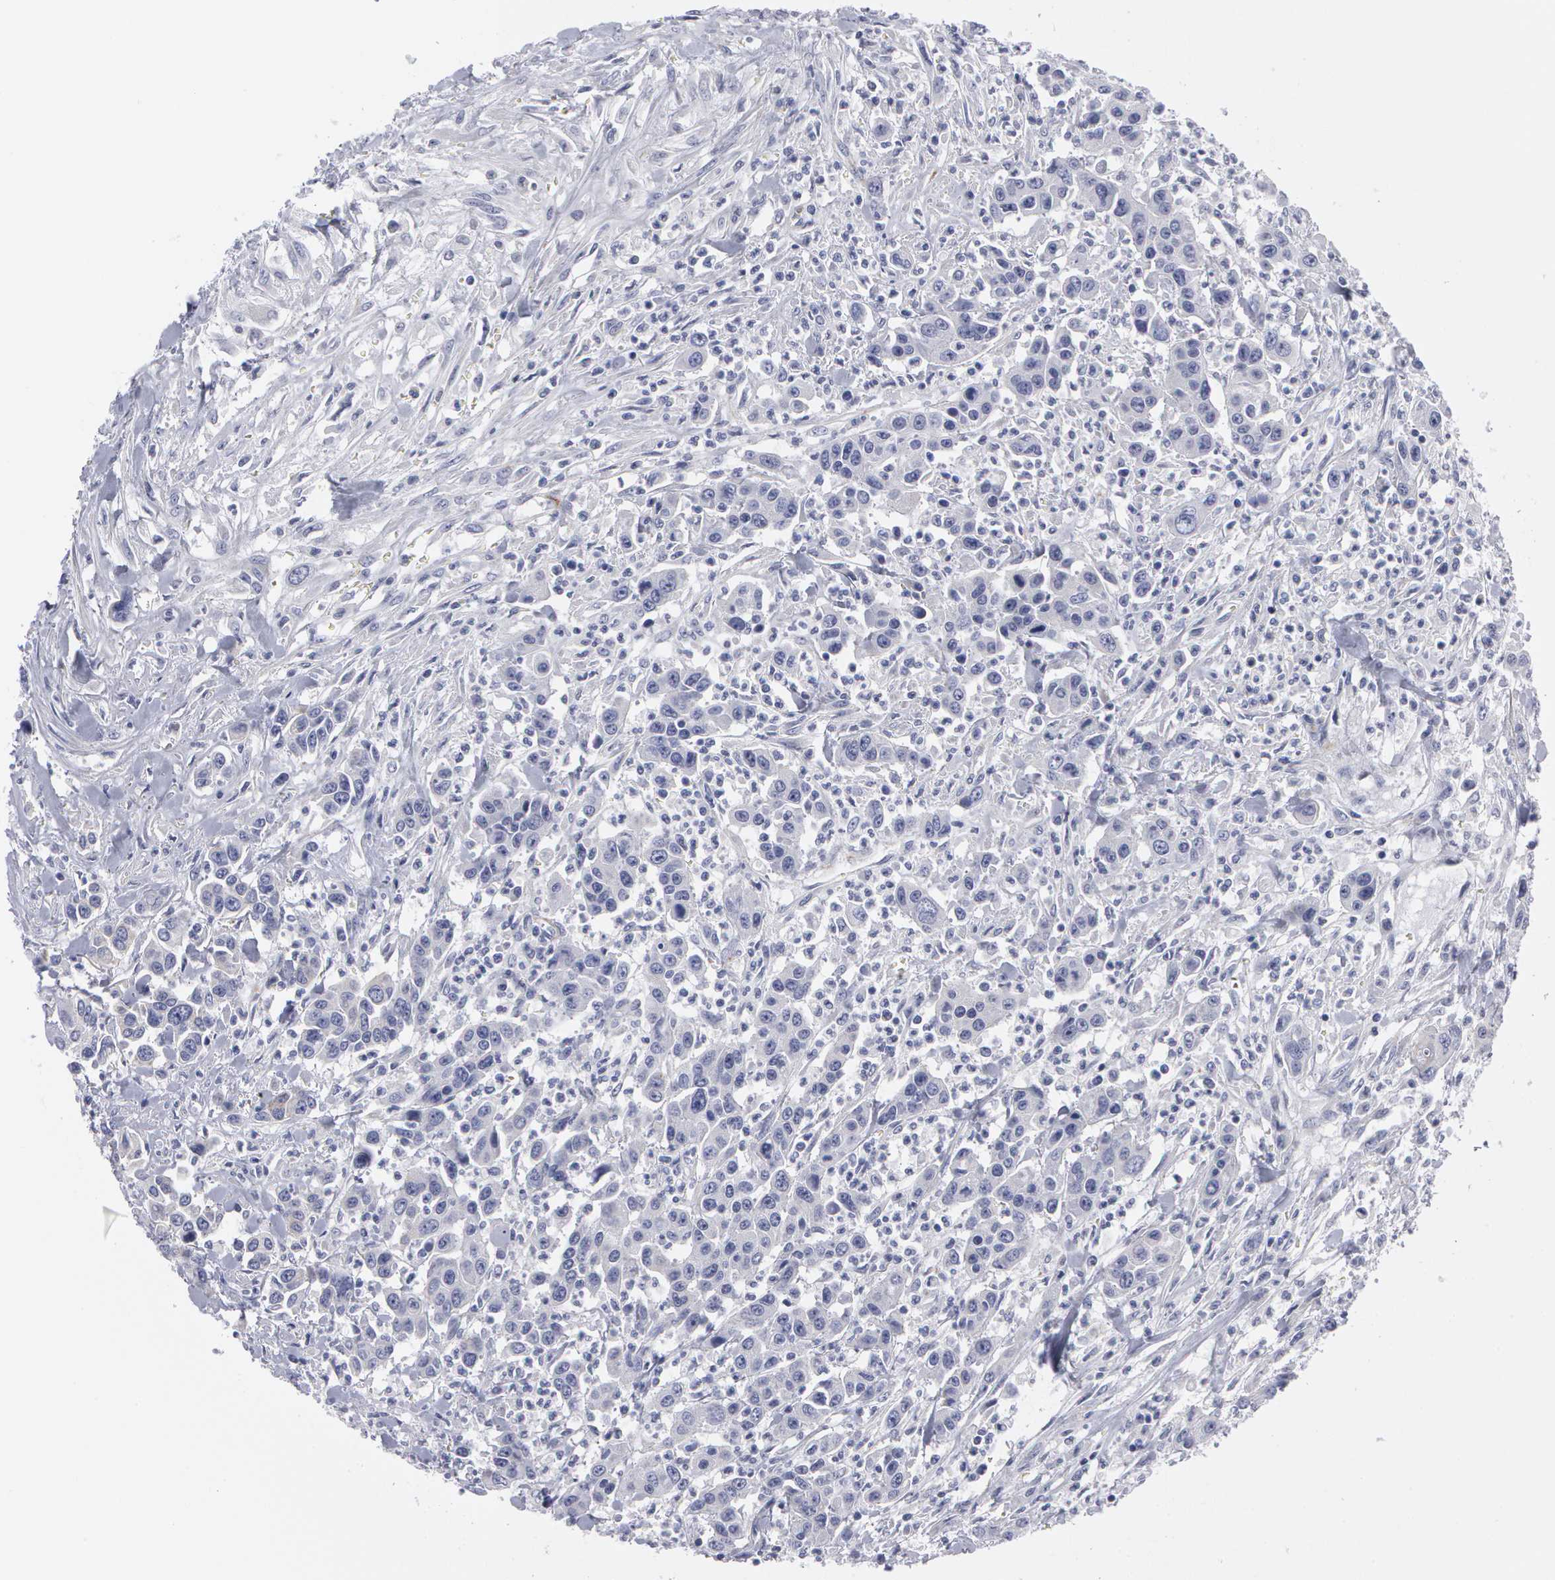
{"staining": {"intensity": "negative", "quantity": "none", "location": "none"}, "tissue": "urothelial cancer", "cell_type": "Tumor cells", "image_type": "cancer", "snomed": [{"axis": "morphology", "description": "Urothelial carcinoma, High grade"}, {"axis": "topography", "description": "Urinary bladder"}], "caption": "Micrograph shows no protein expression in tumor cells of urothelial carcinoma (high-grade) tissue.", "gene": "SMC1B", "patient": {"sex": "male", "age": 86}}